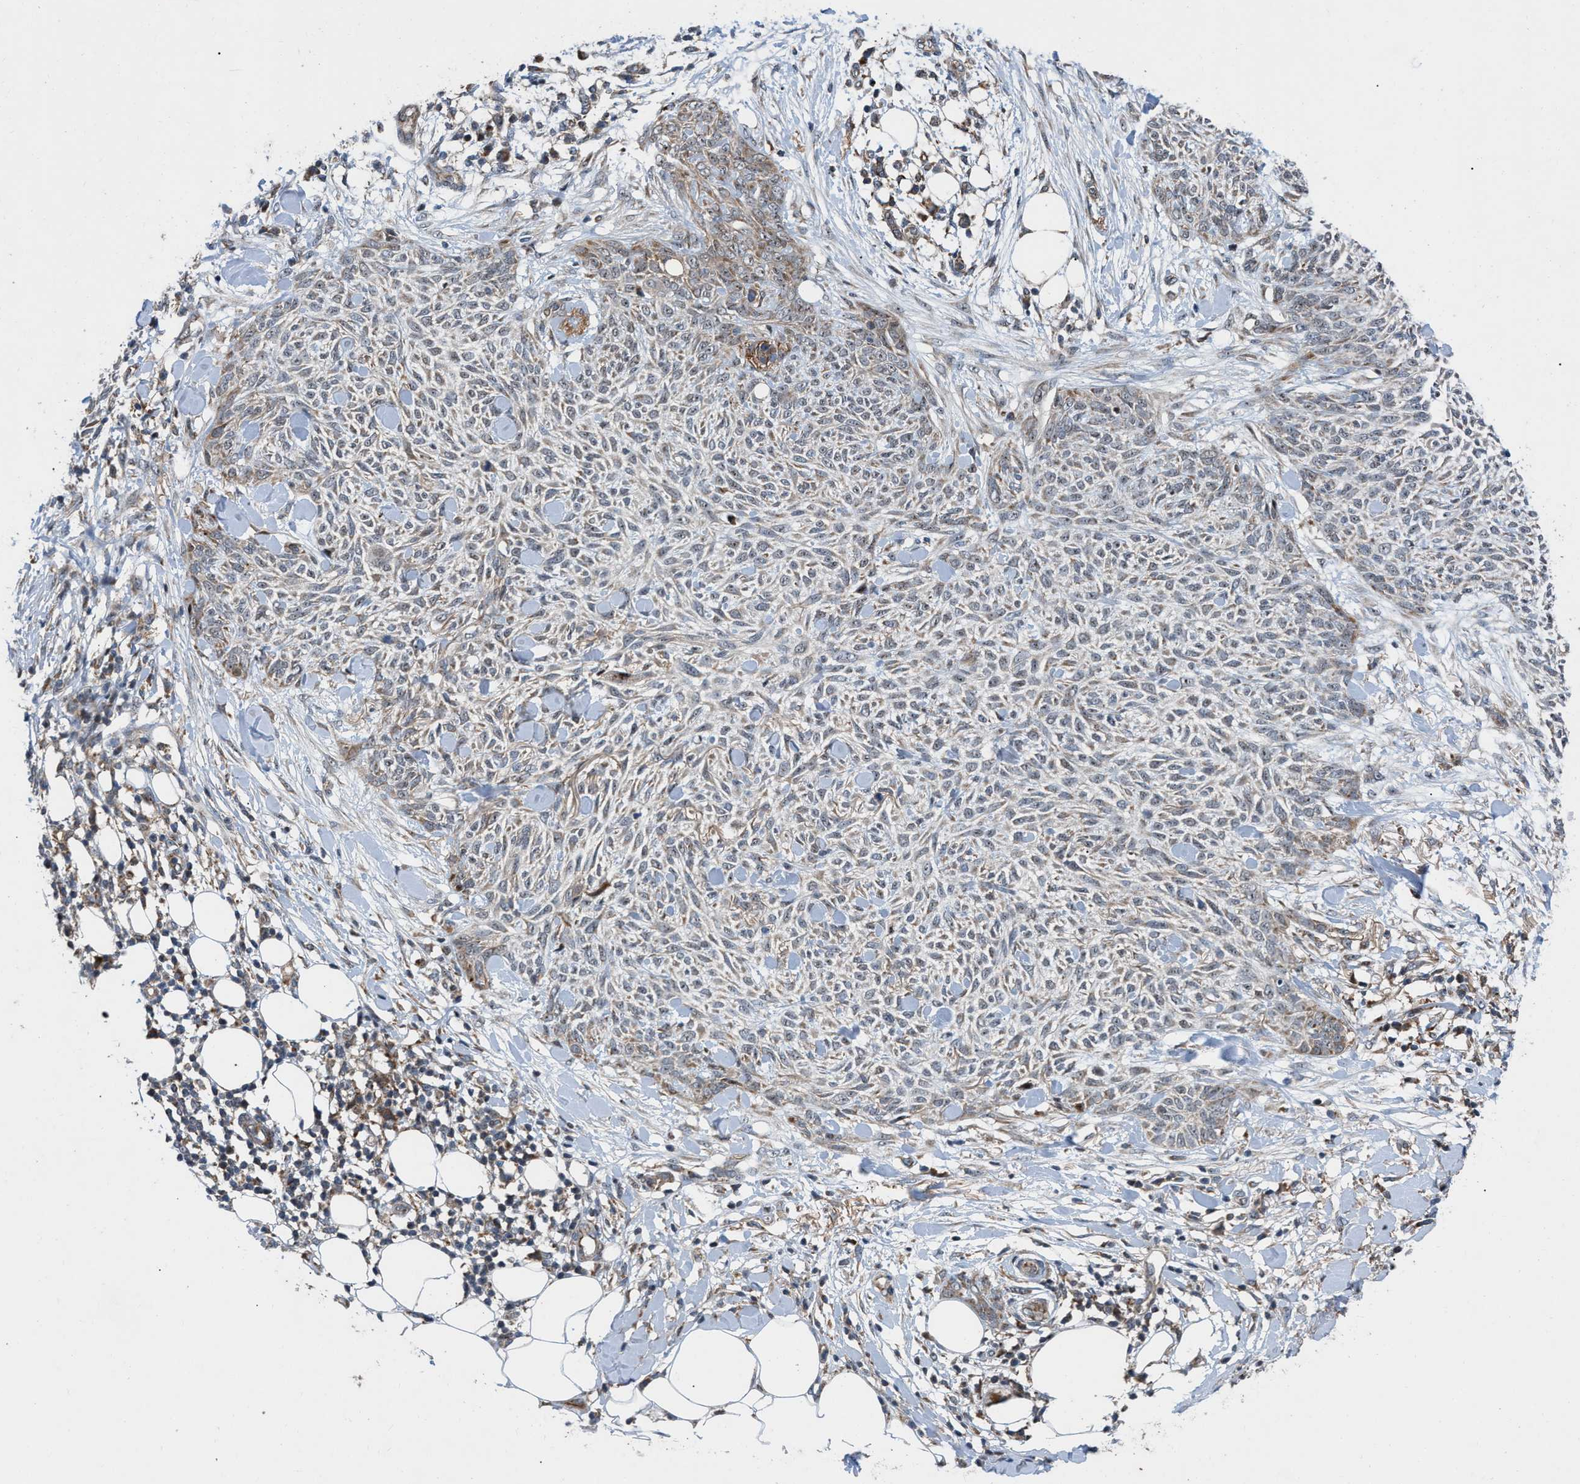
{"staining": {"intensity": "weak", "quantity": ">75%", "location": "cytoplasmic/membranous"}, "tissue": "skin cancer", "cell_type": "Tumor cells", "image_type": "cancer", "snomed": [{"axis": "morphology", "description": "Basal cell carcinoma"}, {"axis": "topography", "description": "Skin"}], "caption": "Immunohistochemistry of human skin basal cell carcinoma displays low levels of weak cytoplasmic/membranous staining in approximately >75% of tumor cells.", "gene": "AP3M2", "patient": {"sex": "female", "age": 84}}